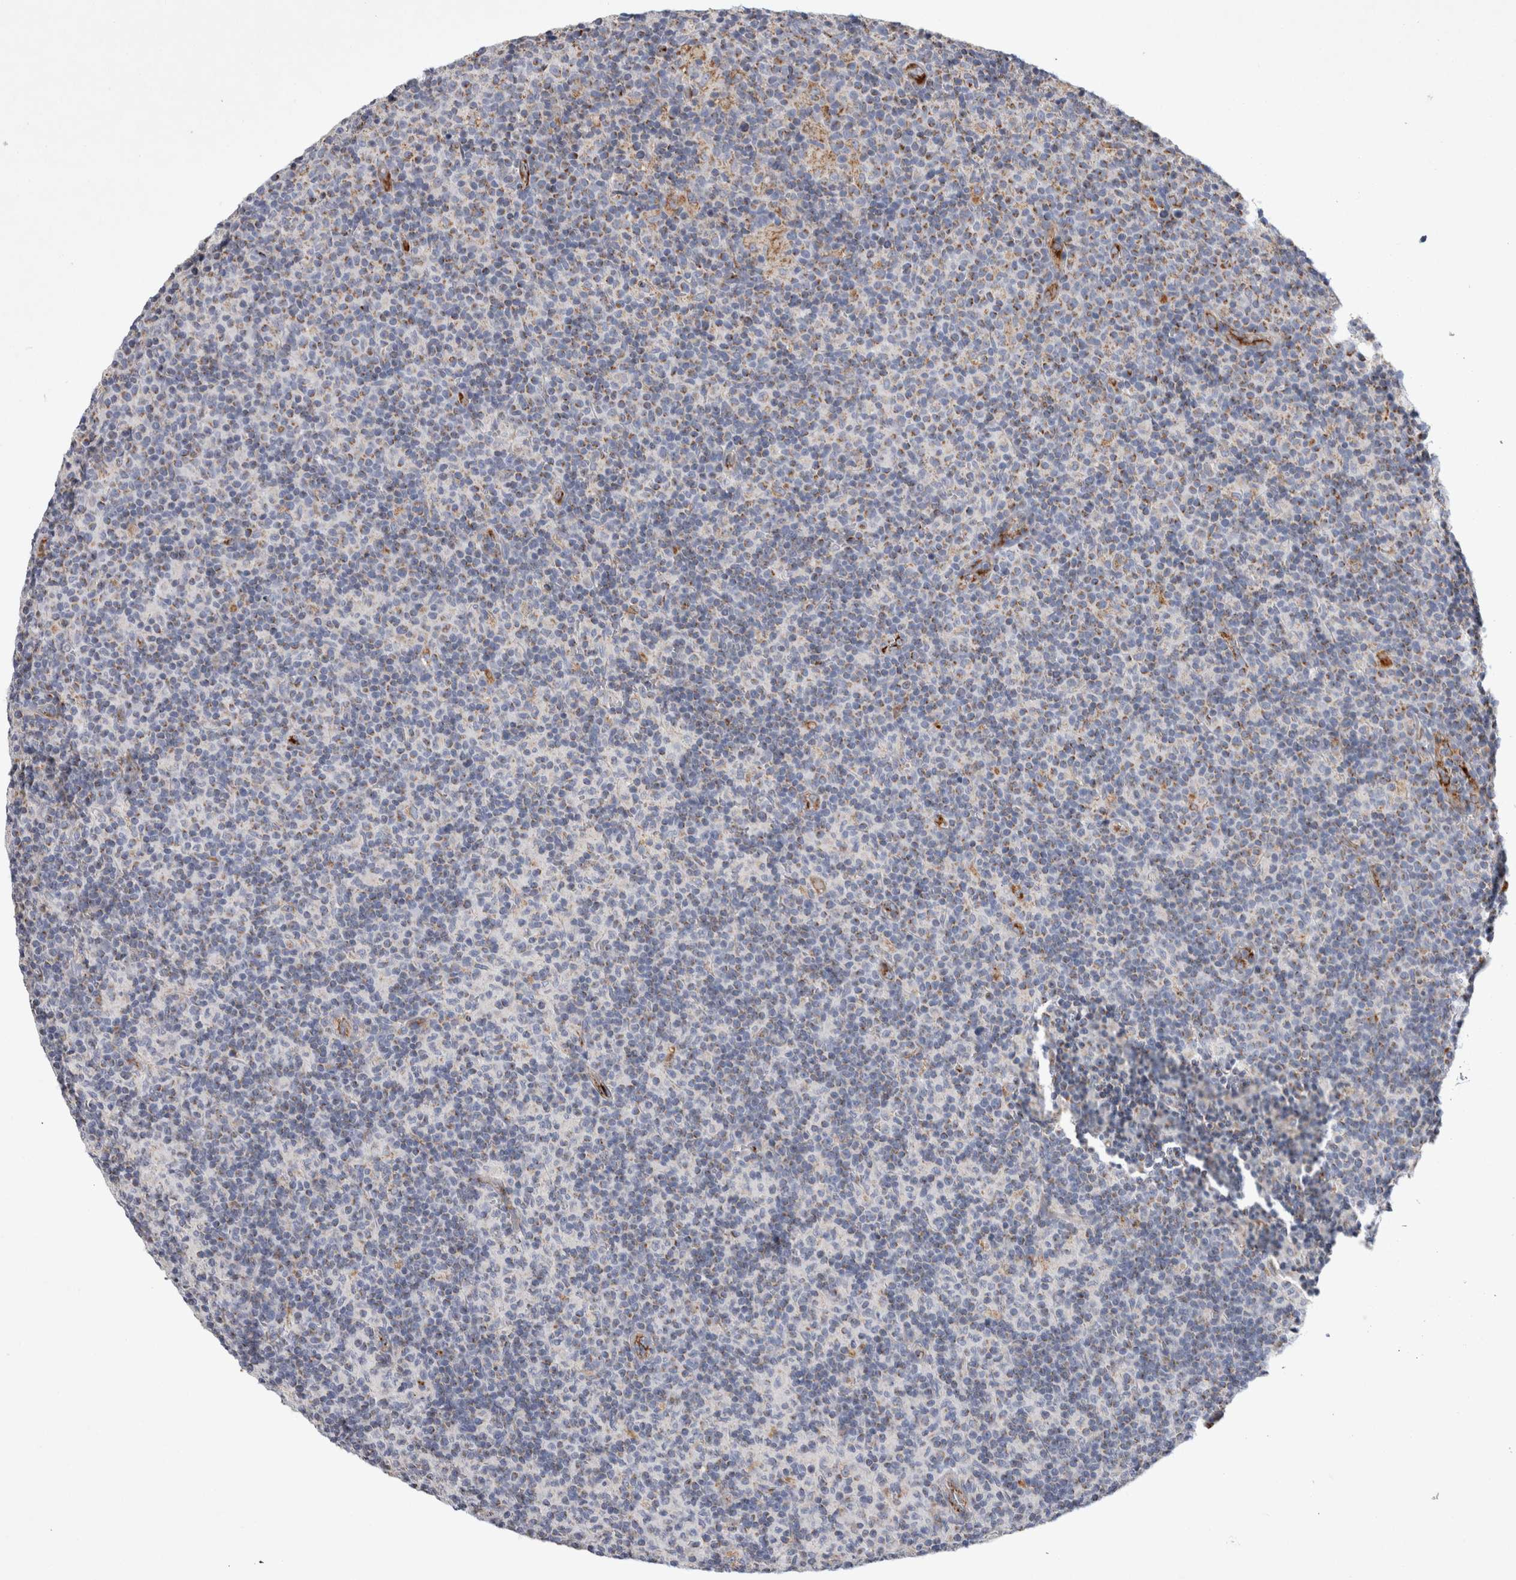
{"staining": {"intensity": "negative", "quantity": "none", "location": "none"}, "tissue": "lymph node", "cell_type": "Germinal center cells", "image_type": "normal", "snomed": [{"axis": "morphology", "description": "Normal tissue, NOS"}, {"axis": "morphology", "description": "Inflammation, NOS"}, {"axis": "topography", "description": "Lymph node"}], "caption": "Lymph node was stained to show a protein in brown. There is no significant positivity in germinal center cells. Brightfield microscopy of immunohistochemistry stained with DAB (3,3'-diaminobenzidine) (brown) and hematoxylin (blue), captured at high magnification.", "gene": "IARS2", "patient": {"sex": "male", "age": 55}}